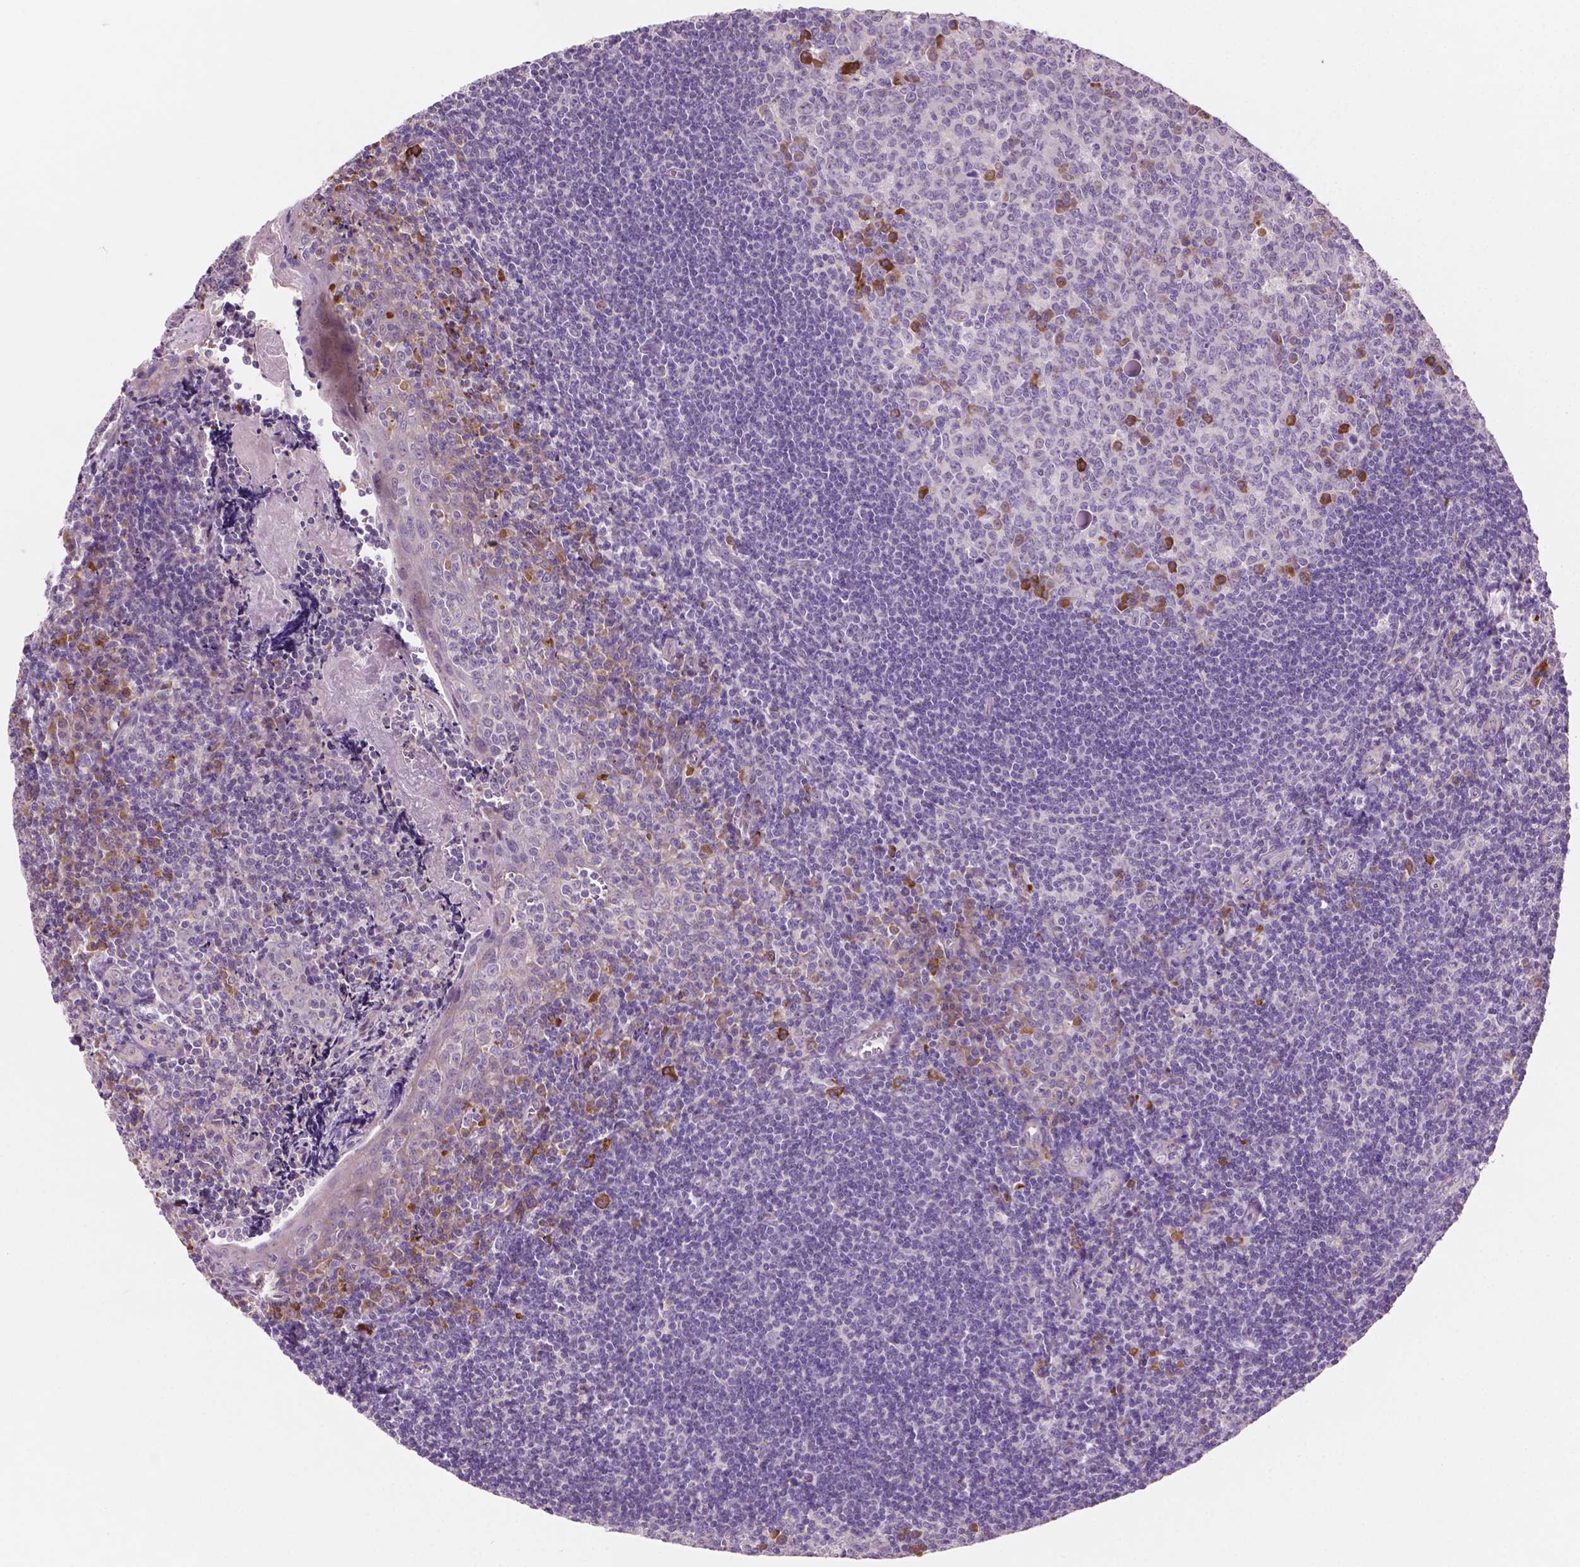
{"staining": {"intensity": "moderate", "quantity": "<25%", "location": "cytoplasmic/membranous"}, "tissue": "tonsil", "cell_type": "Germinal center cells", "image_type": "normal", "snomed": [{"axis": "morphology", "description": "Normal tissue, NOS"}, {"axis": "morphology", "description": "Inflammation, NOS"}, {"axis": "topography", "description": "Tonsil"}], "caption": "This is an image of immunohistochemistry (IHC) staining of unremarkable tonsil, which shows moderate positivity in the cytoplasmic/membranous of germinal center cells.", "gene": "LRP1B", "patient": {"sex": "female", "age": 31}}